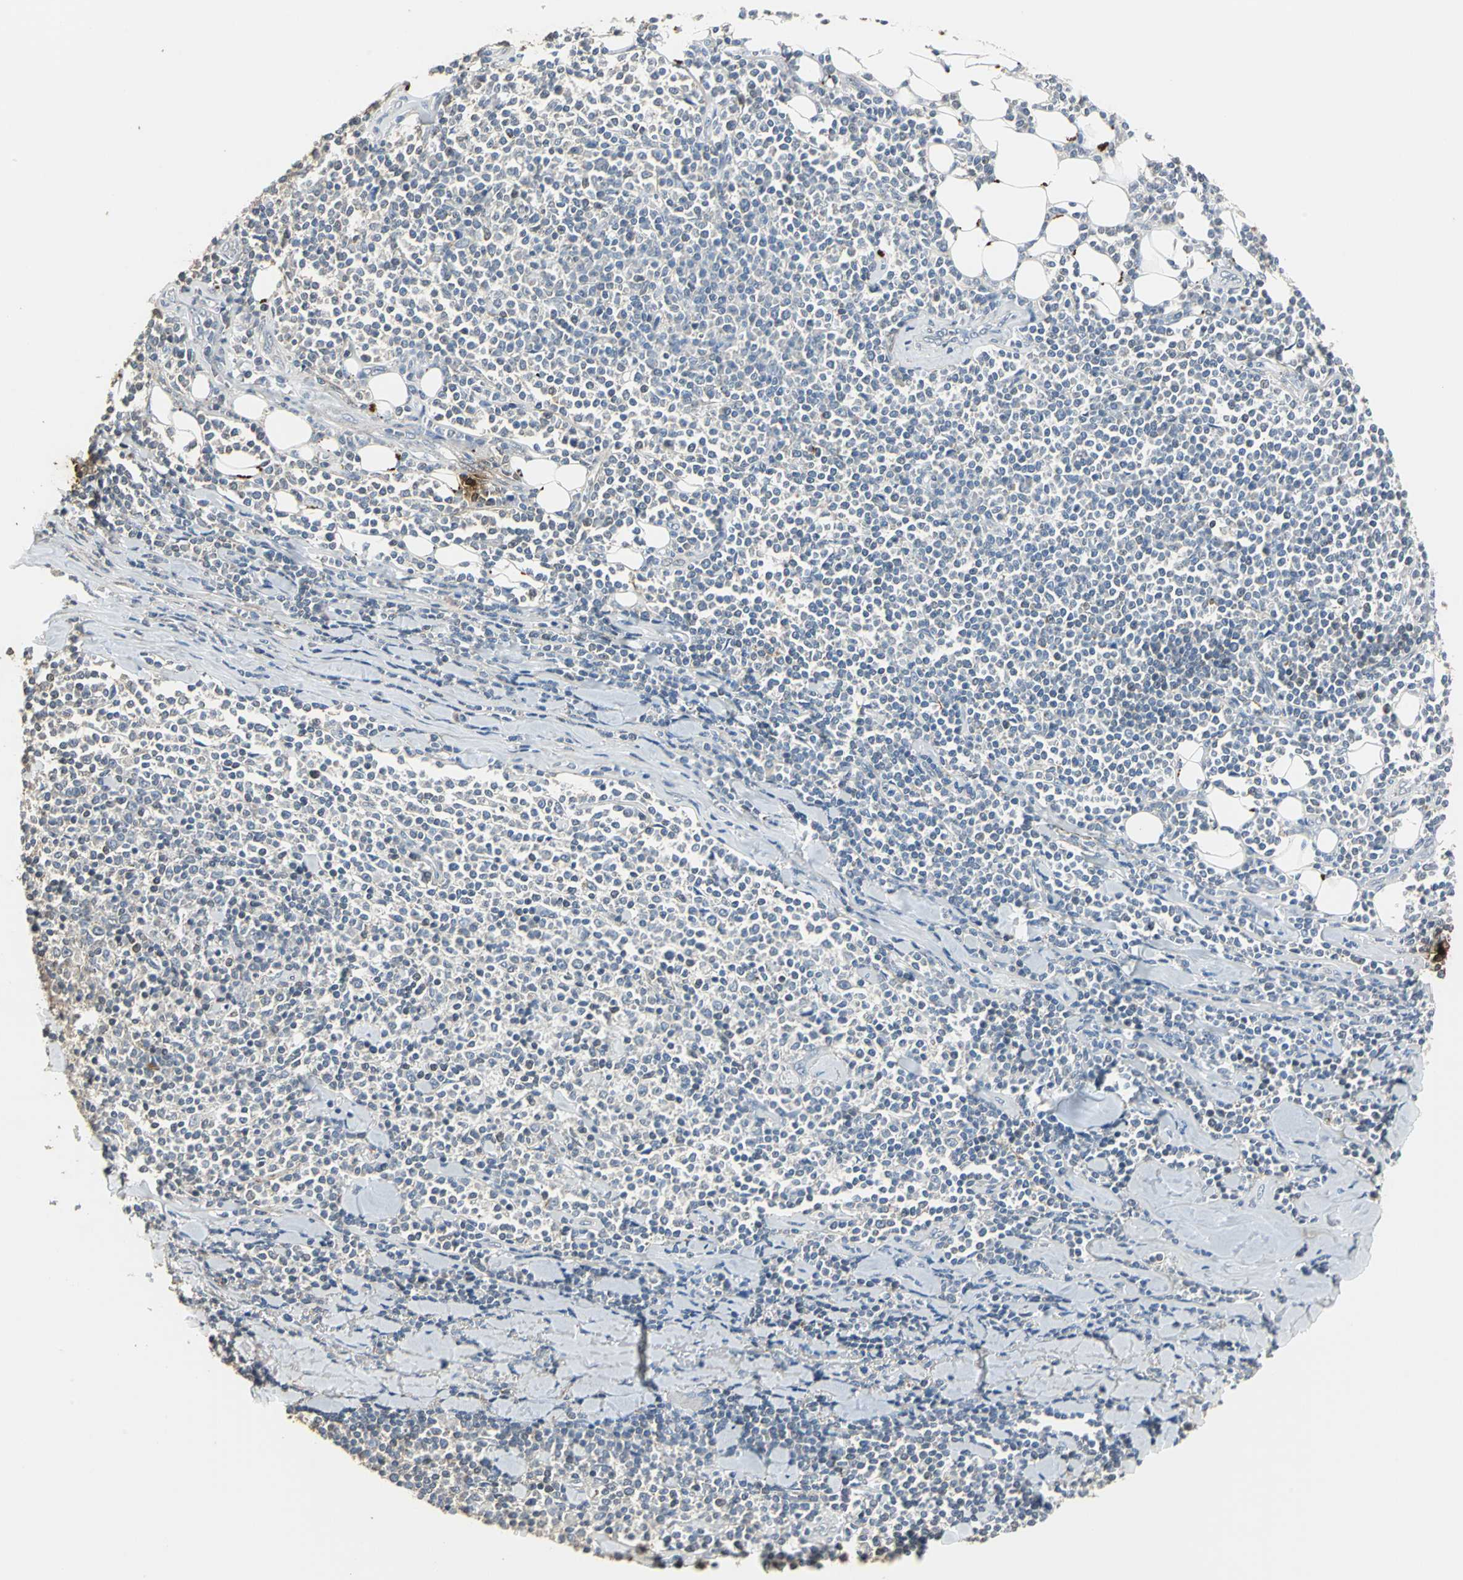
{"staining": {"intensity": "negative", "quantity": "none", "location": "none"}, "tissue": "lymphoma", "cell_type": "Tumor cells", "image_type": "cancer", "snomed": [{"axis": "morphology", "description": "Malignant lymphoma, non-Hodgkin's type, Low grade"}, {"axis": "topography", "description": "Soft tissue"}], "caption": "Human malignant lymphoma, non-Hodgkin's type (low-grade) stained for a protein using immunohistochemistry displays no positivity in tumor cells.", "gene": "DNAJB4", "patient": {"sex": "male", "age": 92}}